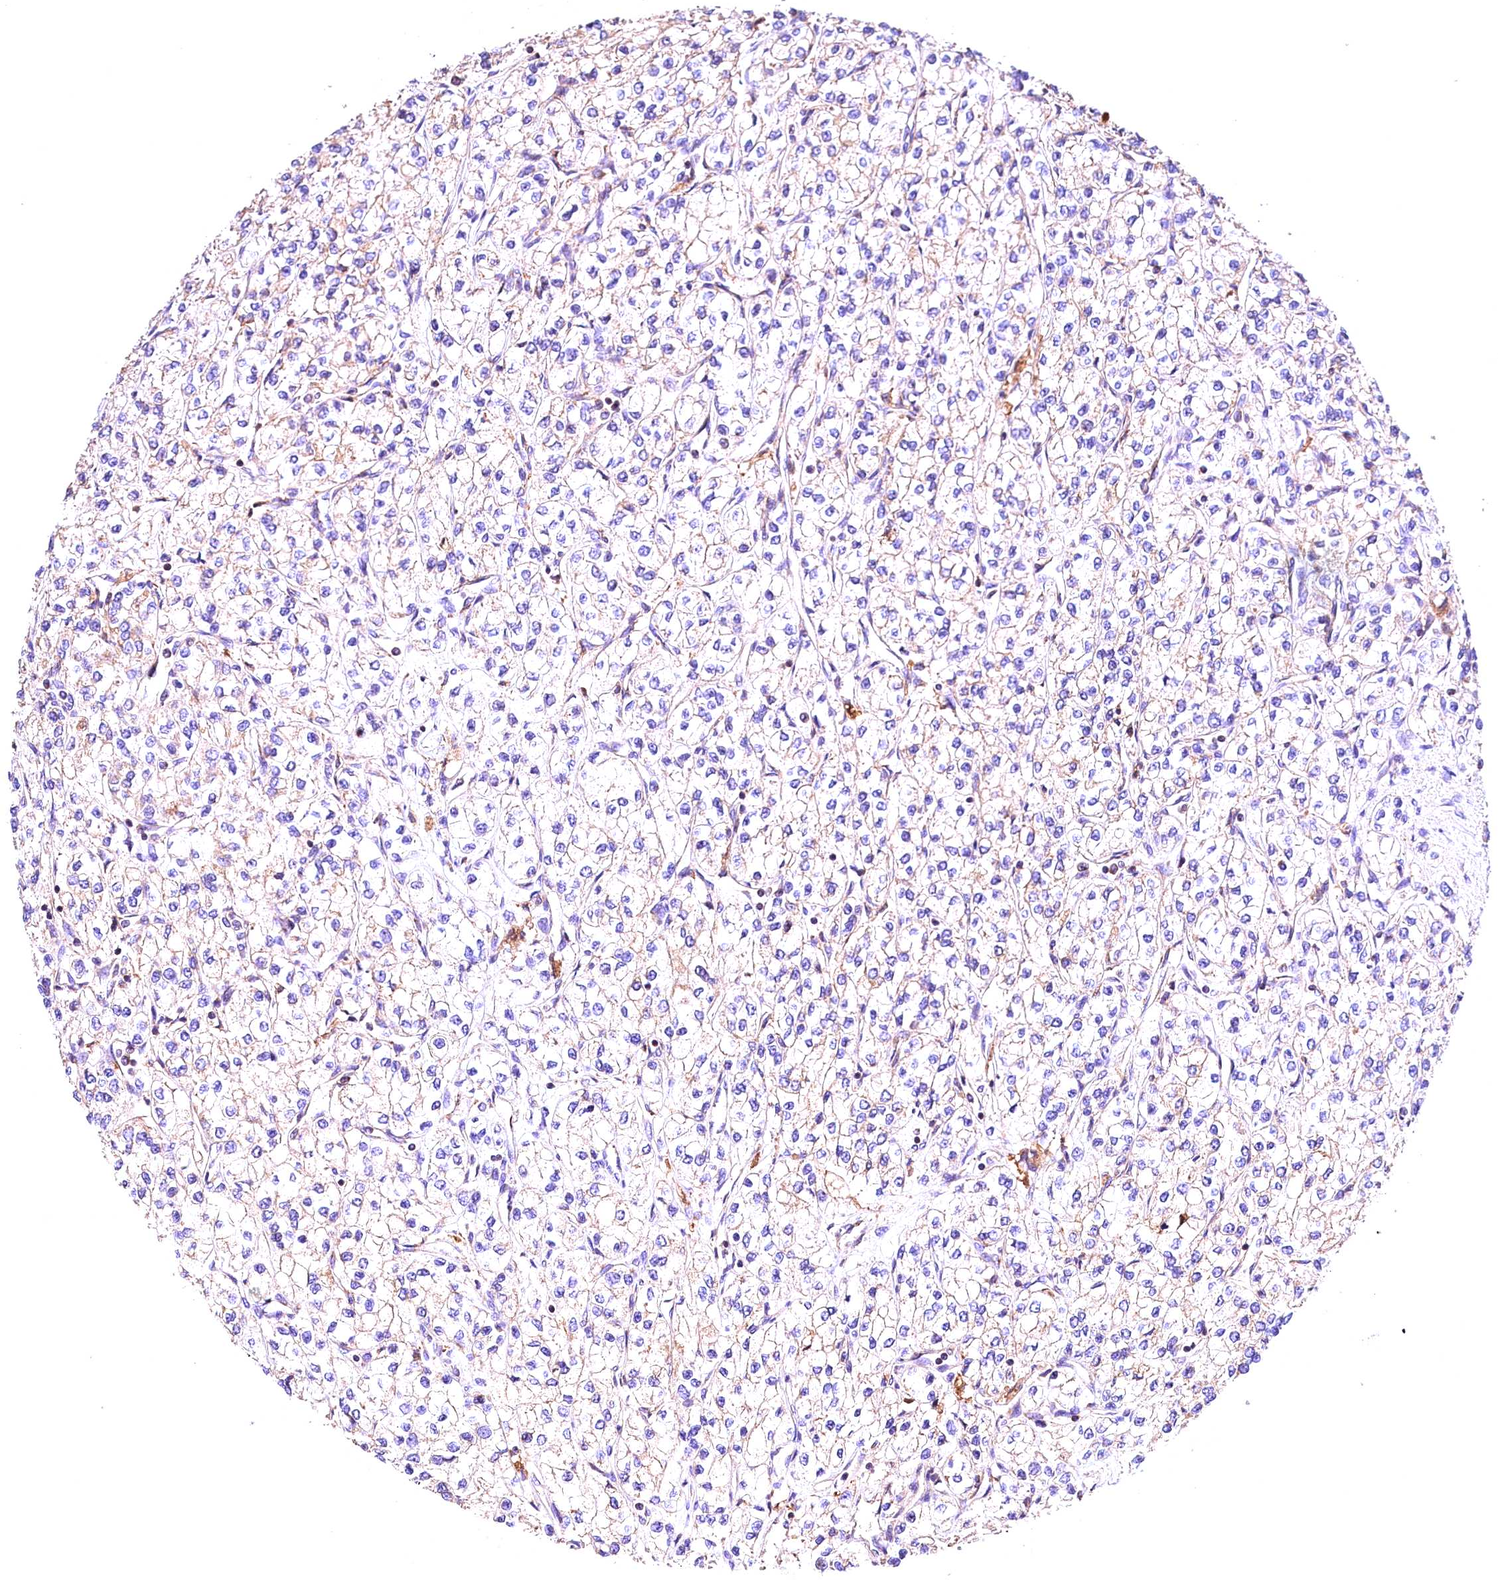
{"staining": {"intensity": "negative", "quantity": "none", "location": "none"}, "tissue": "renal cancer", "cell_type": "Tumor cells", "image_type": "cancer", "snomed": [{"axis": "morphology", "description": "Adenocarcinoma, NOS"}, {"axis": "topography", "description": "Kidney"}], "caption": "A micrograph of renal adenocarcinoma stained for a protein exhibits no brown staining in tumor cells. (DAB IHC with hematoxylin counter stain).", "gene": "KPTN", "patient": {"sex": "male", "age": 80}}